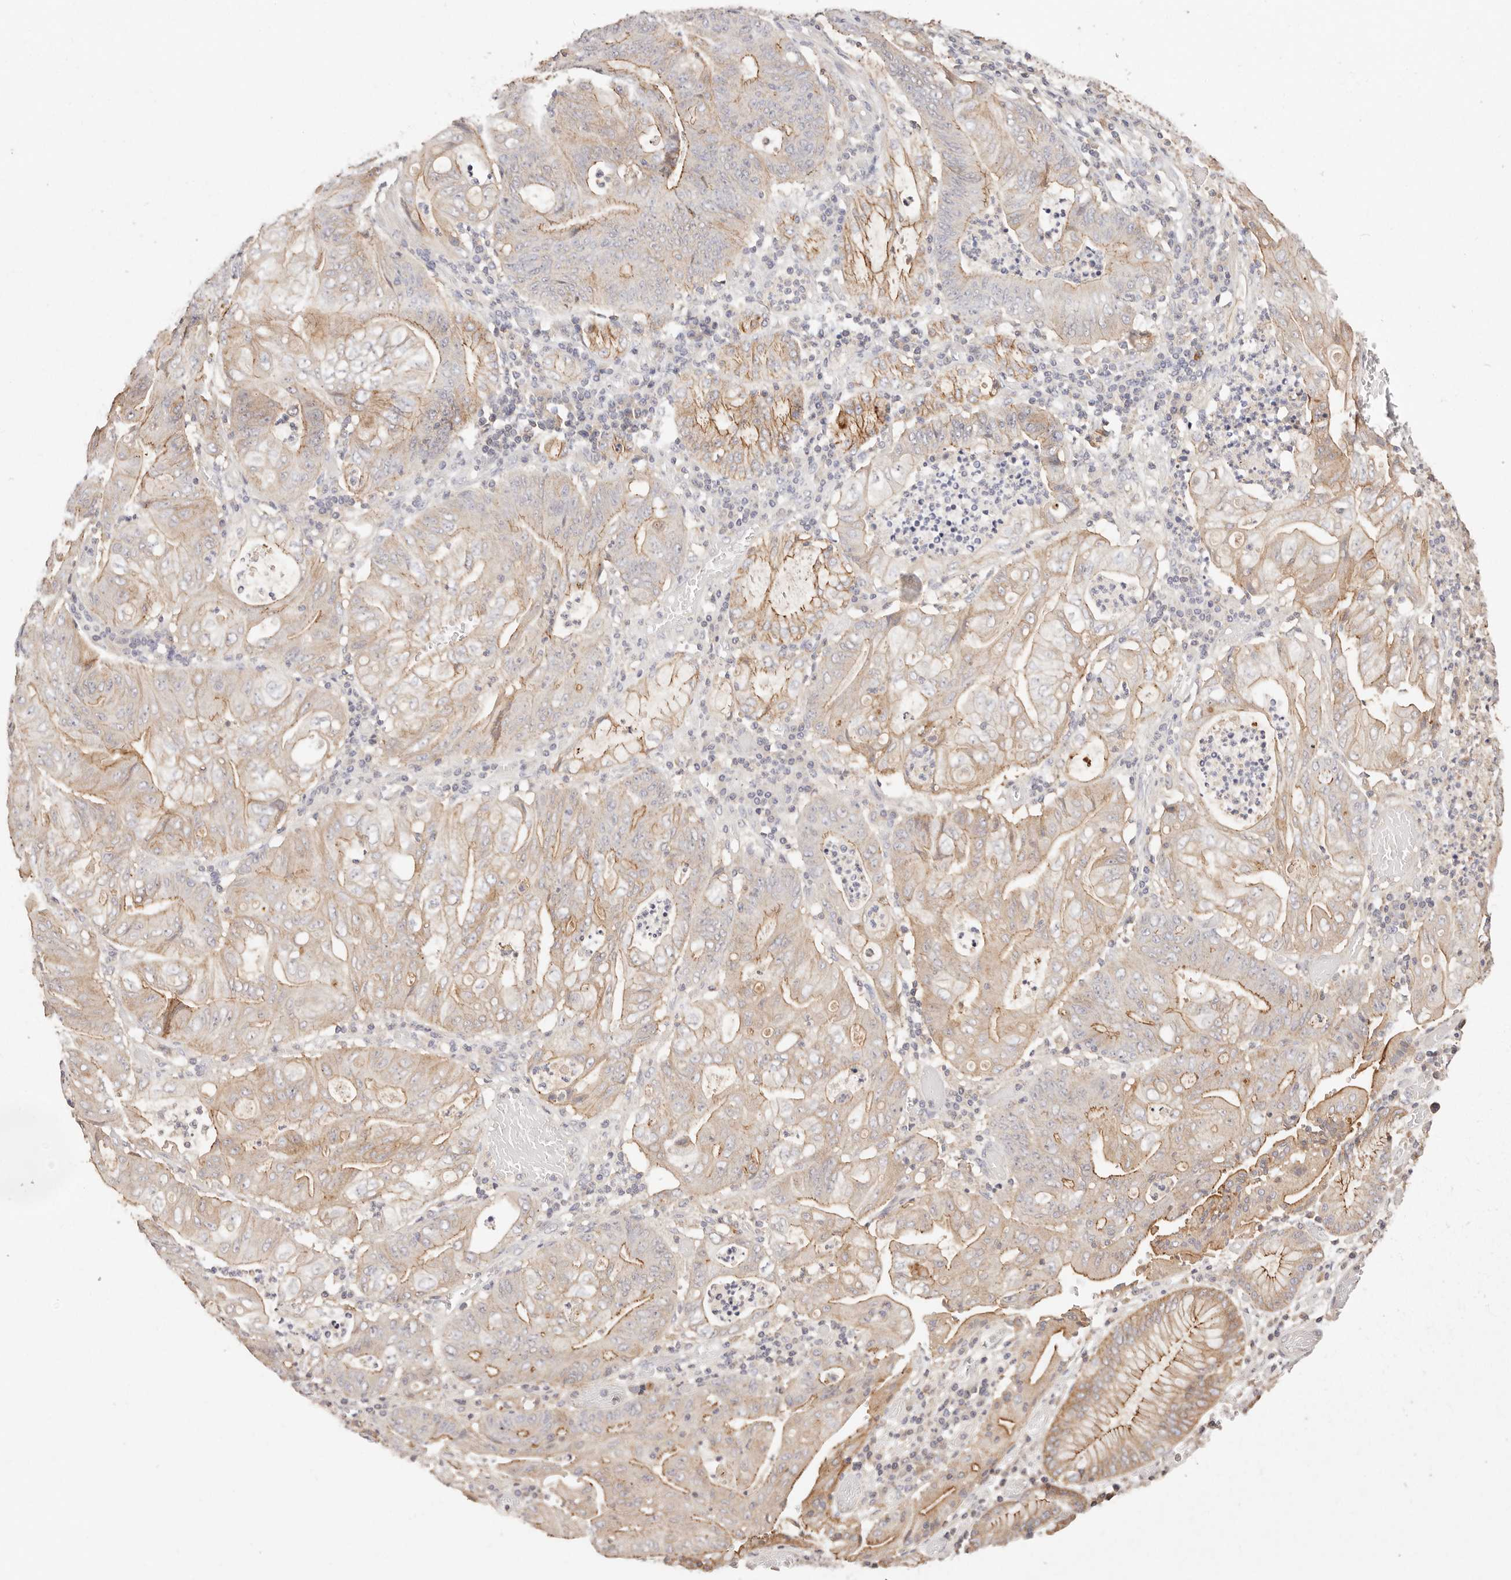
{"staining": {"intensity": "moderate", "quantity": "<25%", "location": "cytoplasmic/membranous"}, "tissue": "stomach cancer", "cell_type": "Tumor cells", "image_type": "cancer", "snomed": [{"axis": "morphology", "description": "Adenocarcinoma, NOS"}, {"axis": "topography", "description": "Stomach"}], "caption": "Human adenocarcinoma (stomach) stained with a brown dye displays moderate cytoplasmic/membranous positive staining in approximately <25% of tumor cells.", "gene": "CXADR", "patient": {"sex": "female", "age": 73}}